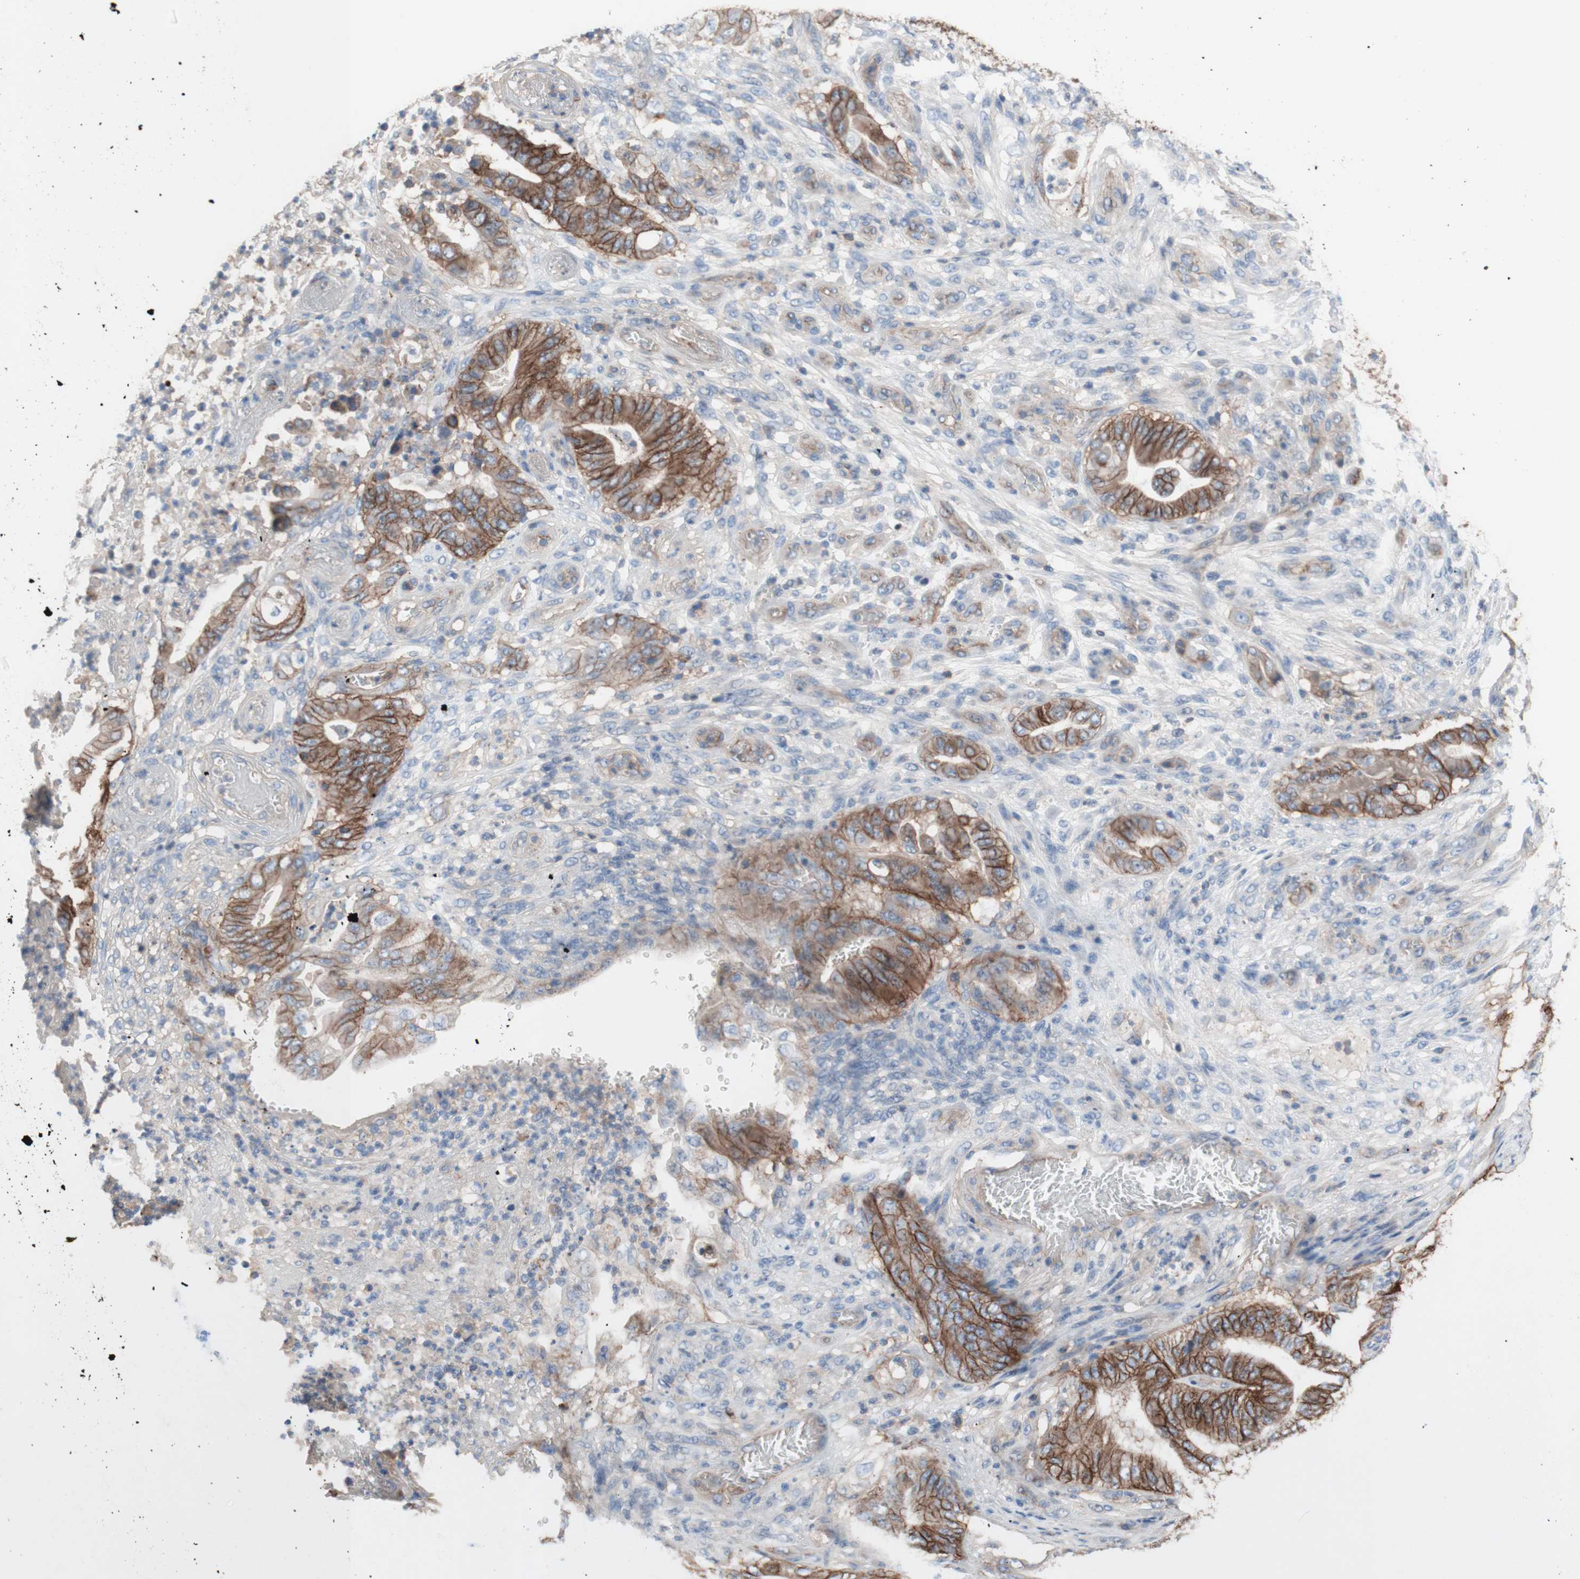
{"staining": {"intensity": "moderate", "quantity": ">75%", "location": "cytoplasmic/membranous"}, "tissue": "stomach cancer", "cell_type": "Tumor cells", "image_type": "cancer", "snomed": [{"axis": "morphology", "description": "Adenocarcinoma, NOS"}, {"axis": "topography", "description": "Stomach"}], "caption": "Moderate cytoplasmic/membranous protein expression is present in approximately >75% of tumor cells in stomach adenocarcinoma.", "gene": "CD46", "patient": {"sex": "female", "age": 73}}